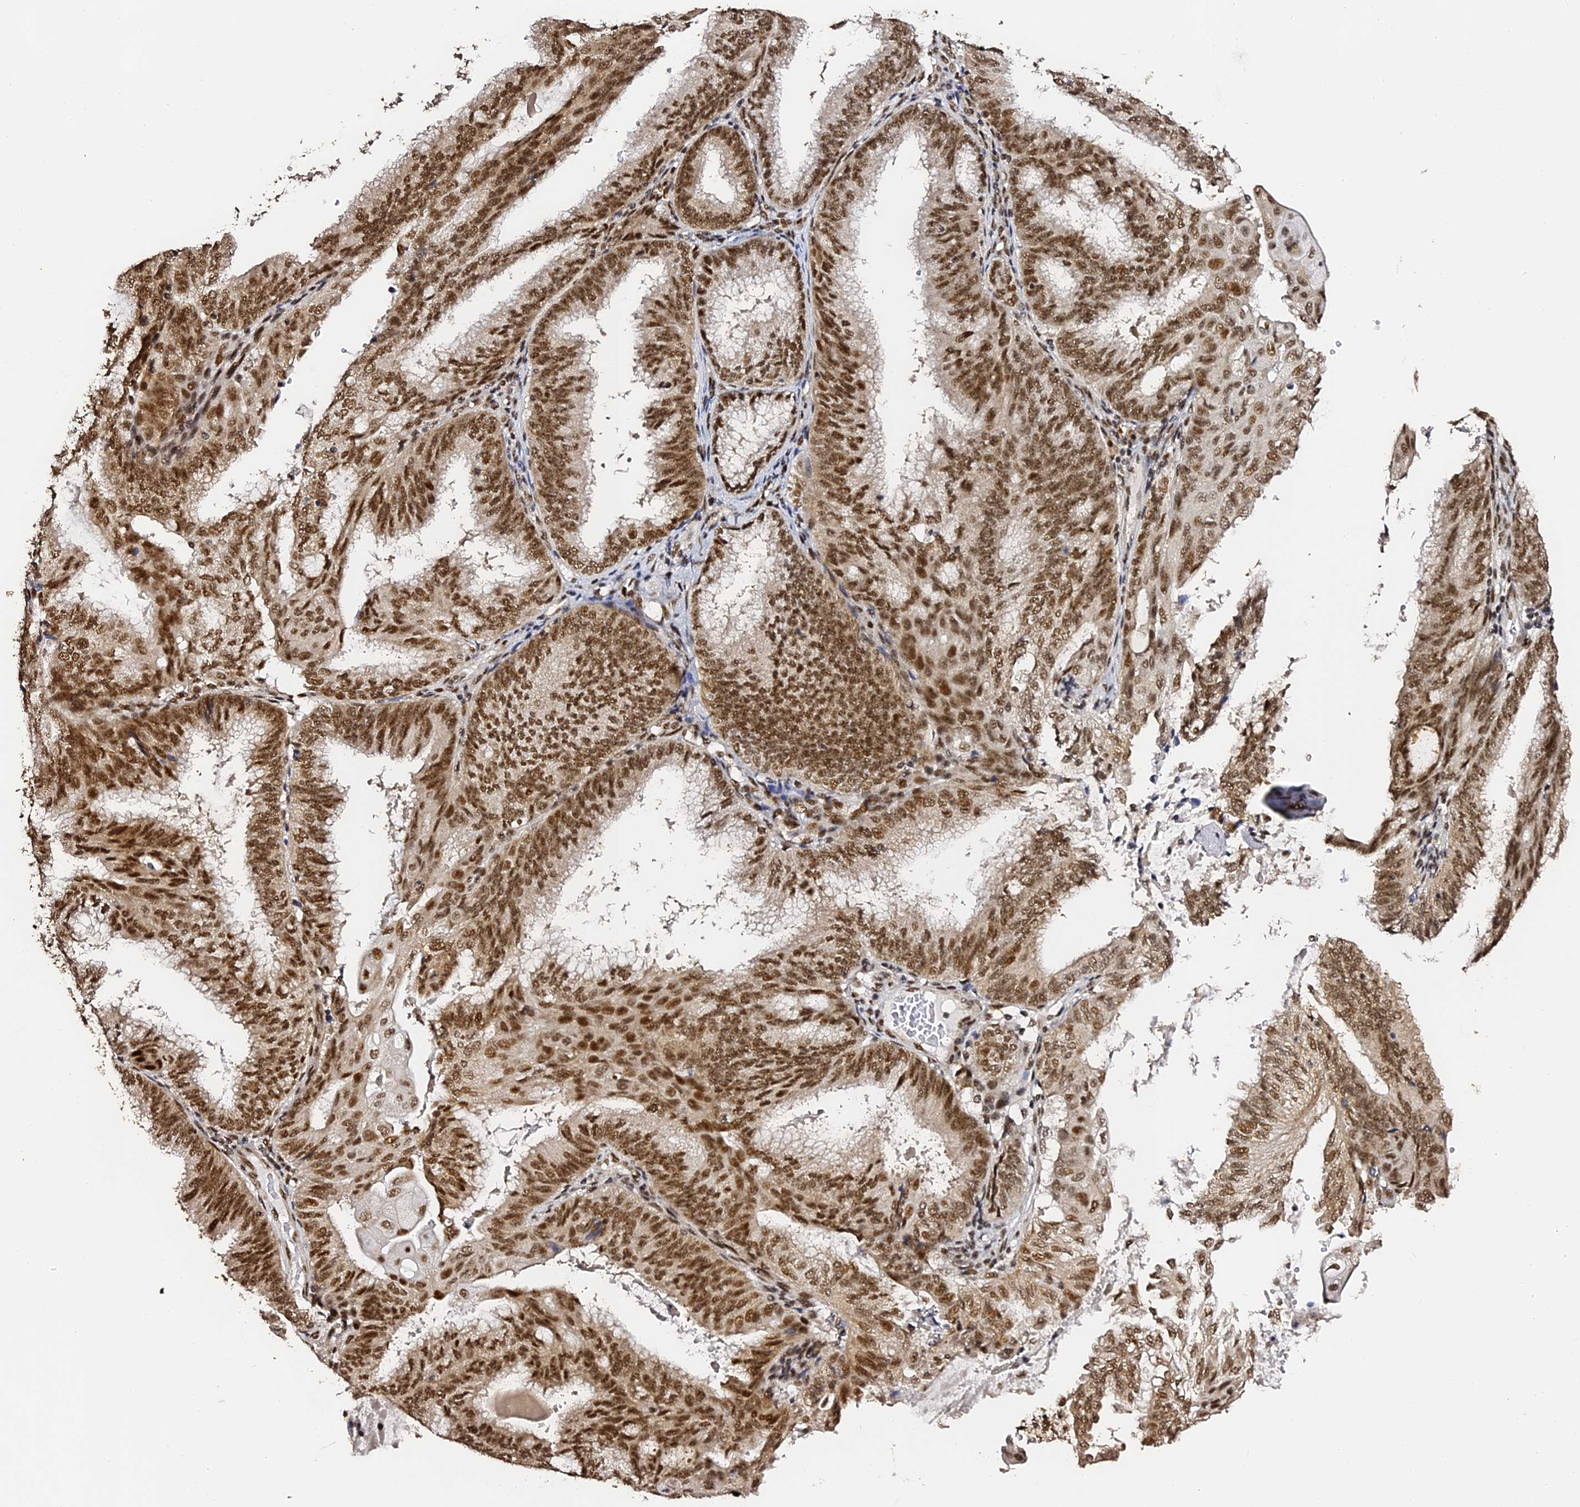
{"staining": {"intensity": "moderate", "quantity": ">75%", "location": "nuclear"}, "tissue": "endometrial cancer", "cell_type": "Tumor cells", "image_type": "cancer", "snomed": [{"axis": "morphology", "description": "Adenocarcinoma, NOS"}, {"axis": "topography", "description": "Endometrium"}], "caption": "Human endometrial cancer stained with a brown dye demonstrates moderate nuclear positive positivity in approximately >75% of tumor cells.", "gene": "MCRS1", "patient": {"sex": "female", "age": 49}}